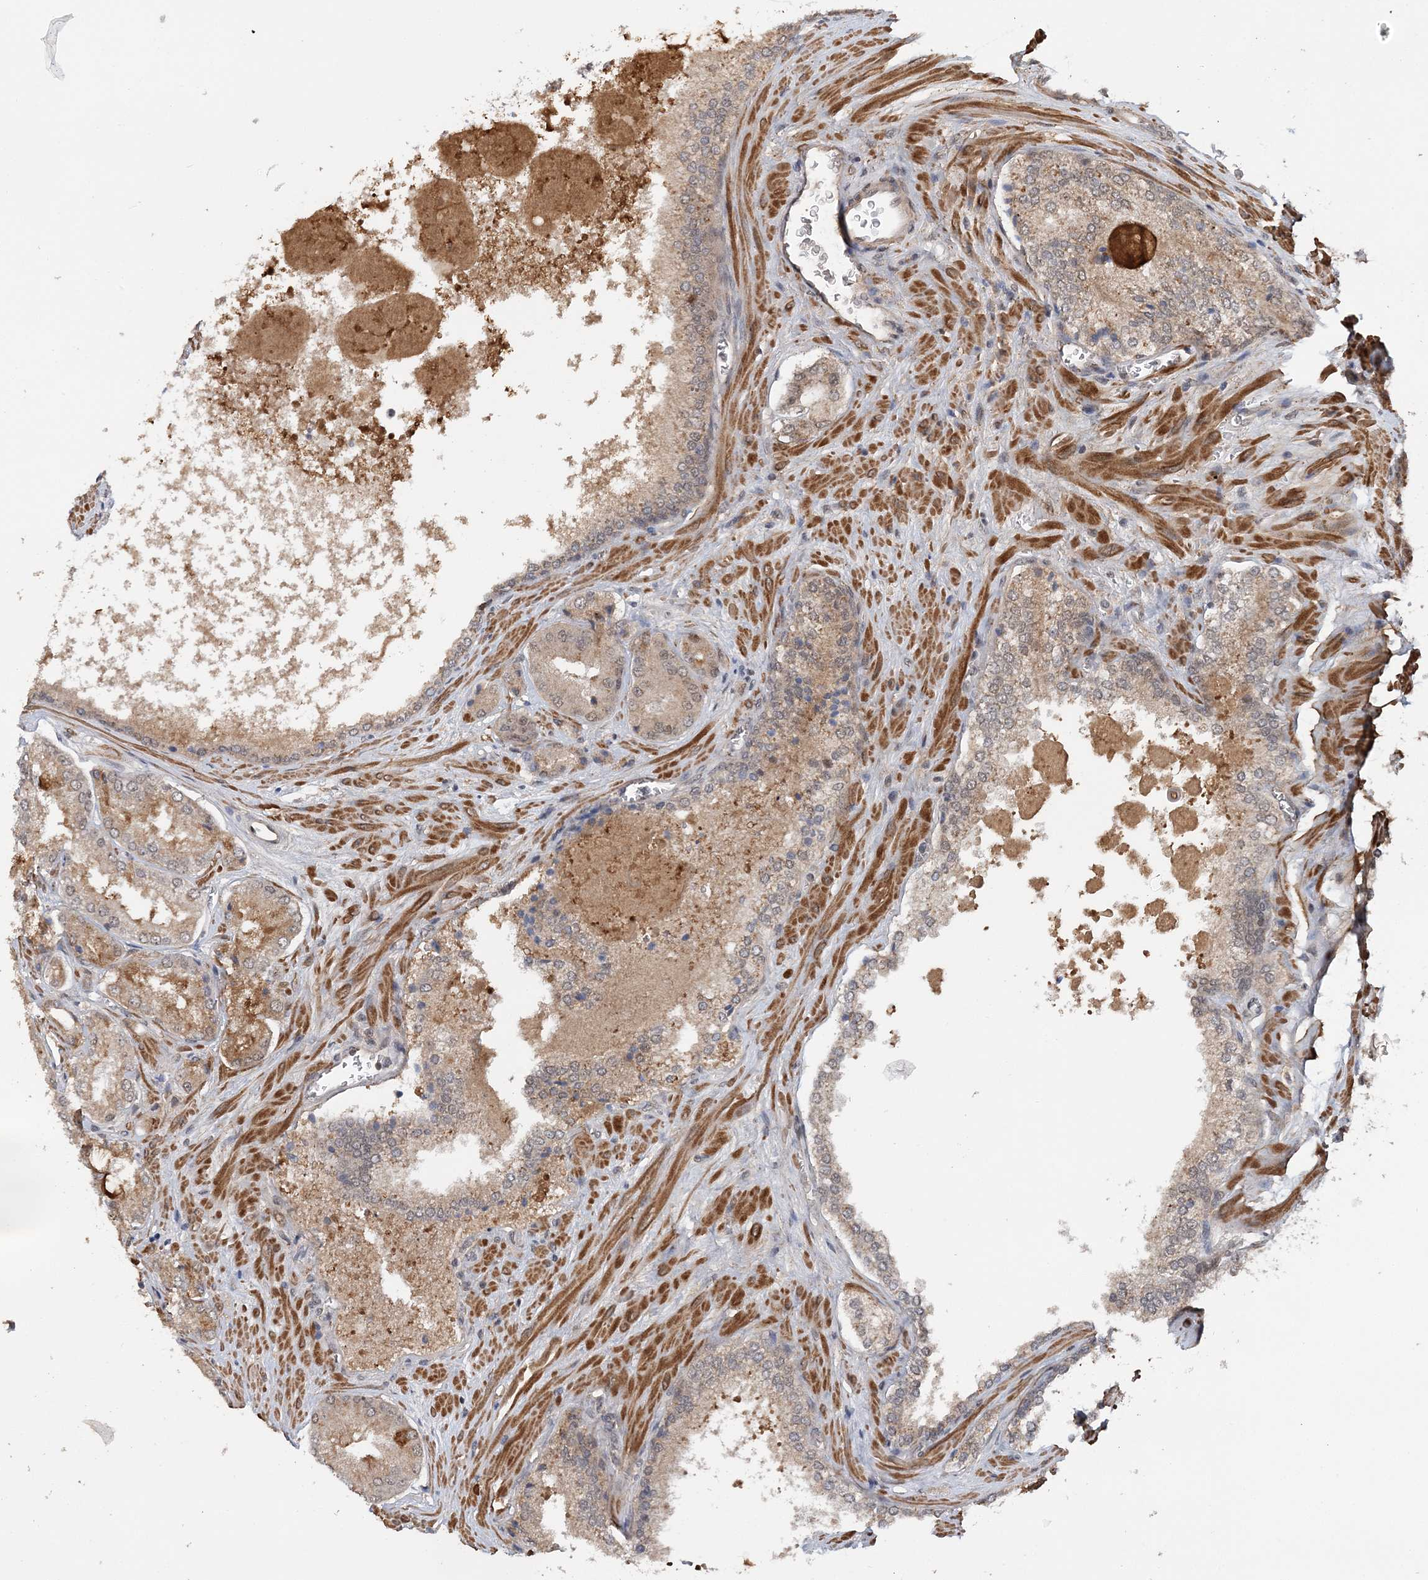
{"staining": {"intensity": "moderate", "quantity": "<25%", "location": "cytoplasmic/membranous"}, "tissue": "prostate cancer", "cell_type": "Tumor cells", "image_type": "cancer", "snomed": [{"axis": "morphology", "description": "Adenocarcinoma, Low grade"}, {"axis": "topography", "description": "Prostate"}], "caption": "Tumor cells exhibit low levels of moderate cytoplasmic/membranous expression in about <25% of cells in prostate adenocarcinoma (low-grade). Nuclei are stained in blue.", "gene": "TSHZ2", "patient": {"sex": "male", "age": 74}}